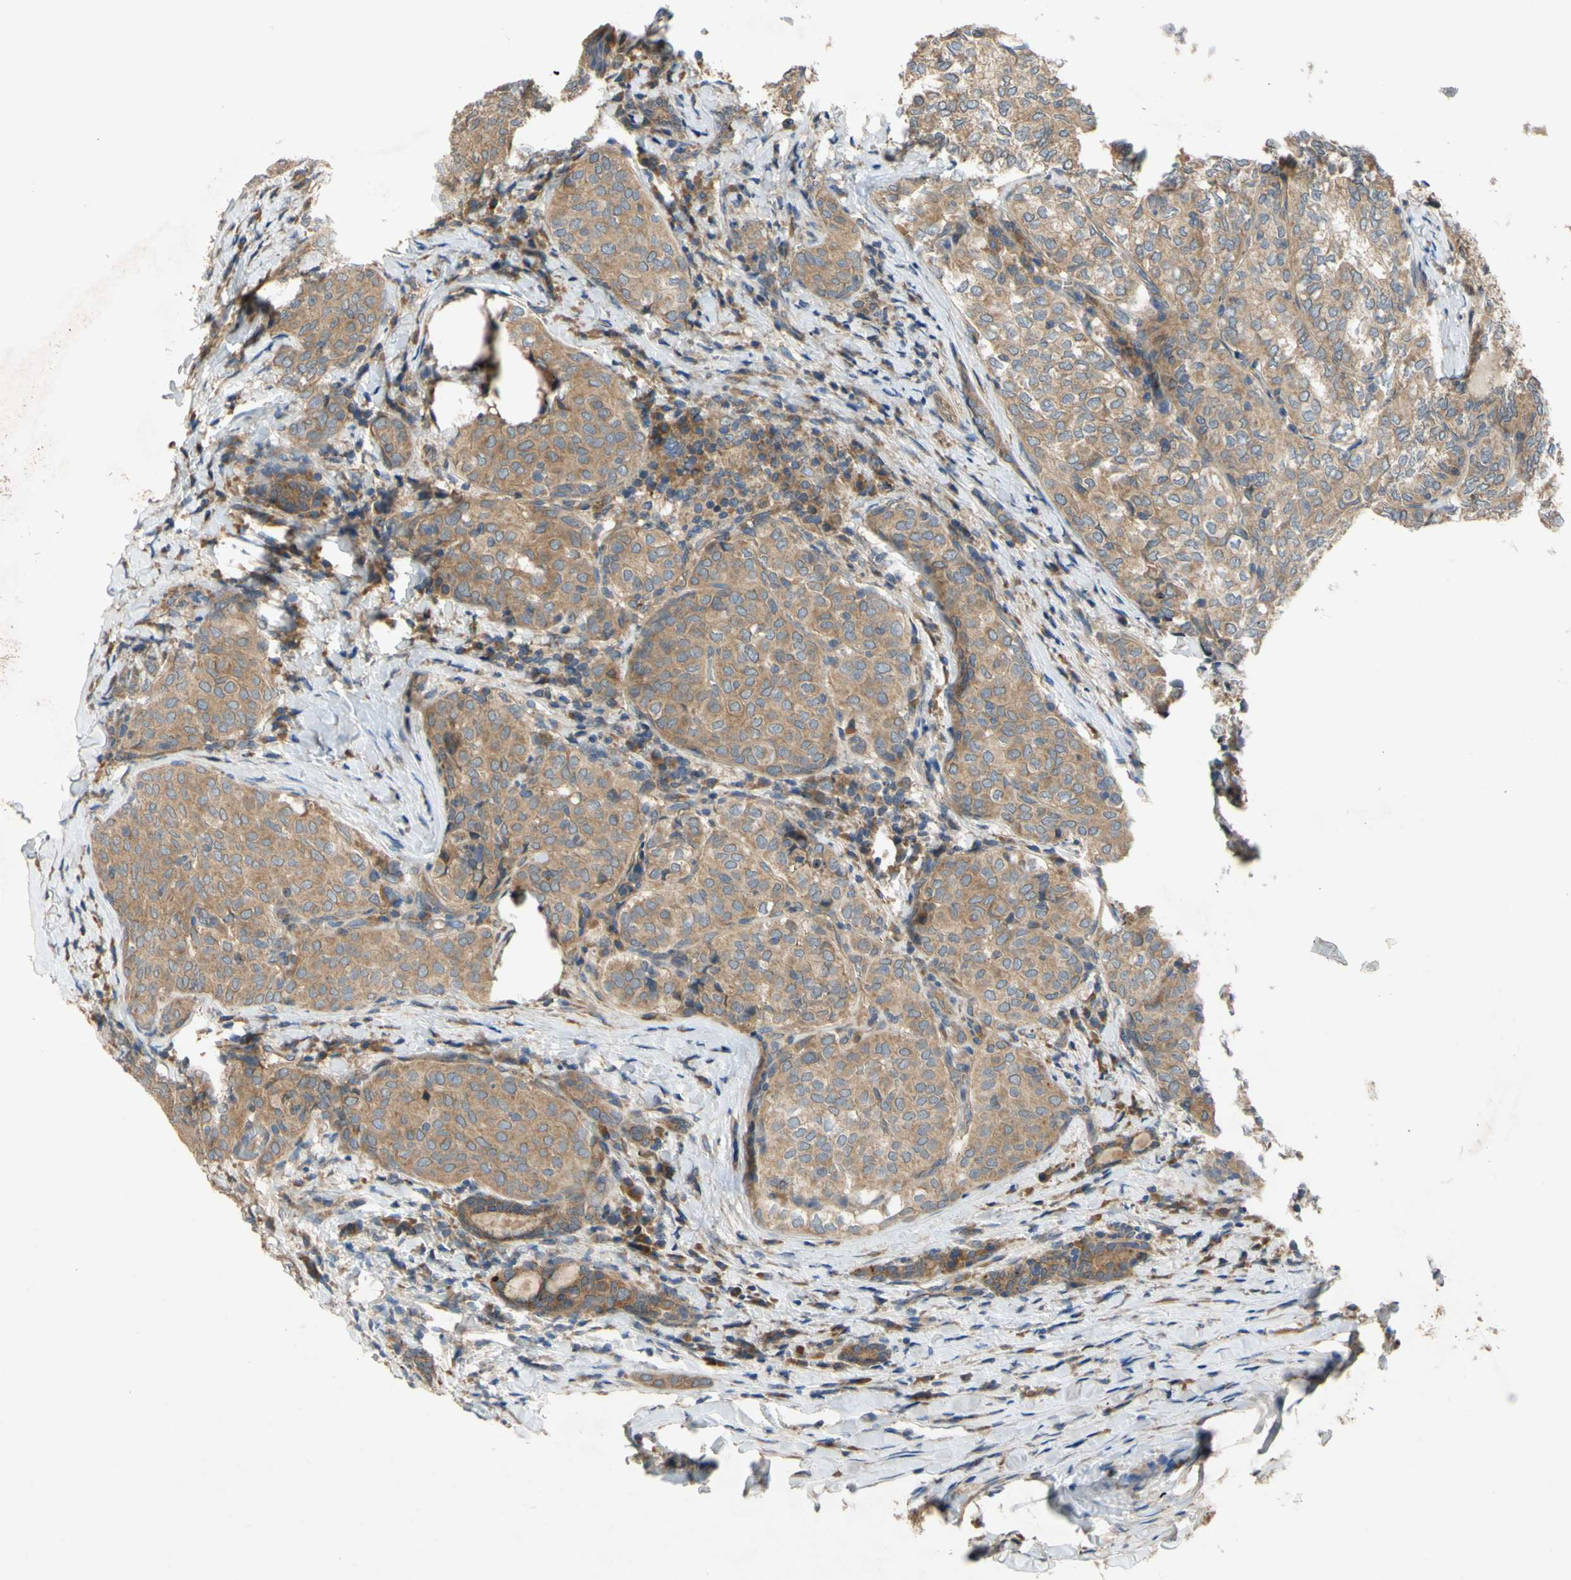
{"staining": {"intensity": "moderate", "quantity": ">75%", "location": "cytoplasmic/membranous"}, "tissue": "thyroid cancer", "cell_type": "Tumor cells", "image_type": "cancer", "snomed": [{"axis": "morphology", "description": "Normal tissue, NOS"}, {"axis": "morphology", "description": "Papillary adenocarcinoma, NOS"}, {"axis": "topography", "description": "Thyroid gland"}], "caption": "The histopathology image displays immunohistochemical staining of thyroid cancer (papillary adenocarcinoma). There is moderate cytoplasmic/membranous staining is appreciated in about >75% of tumor cells. (DAB = brown stain, brightfield microscopy at high magnification).", "gene": "MBTPS2", "patient": {"sex": "female", "age": 30}}